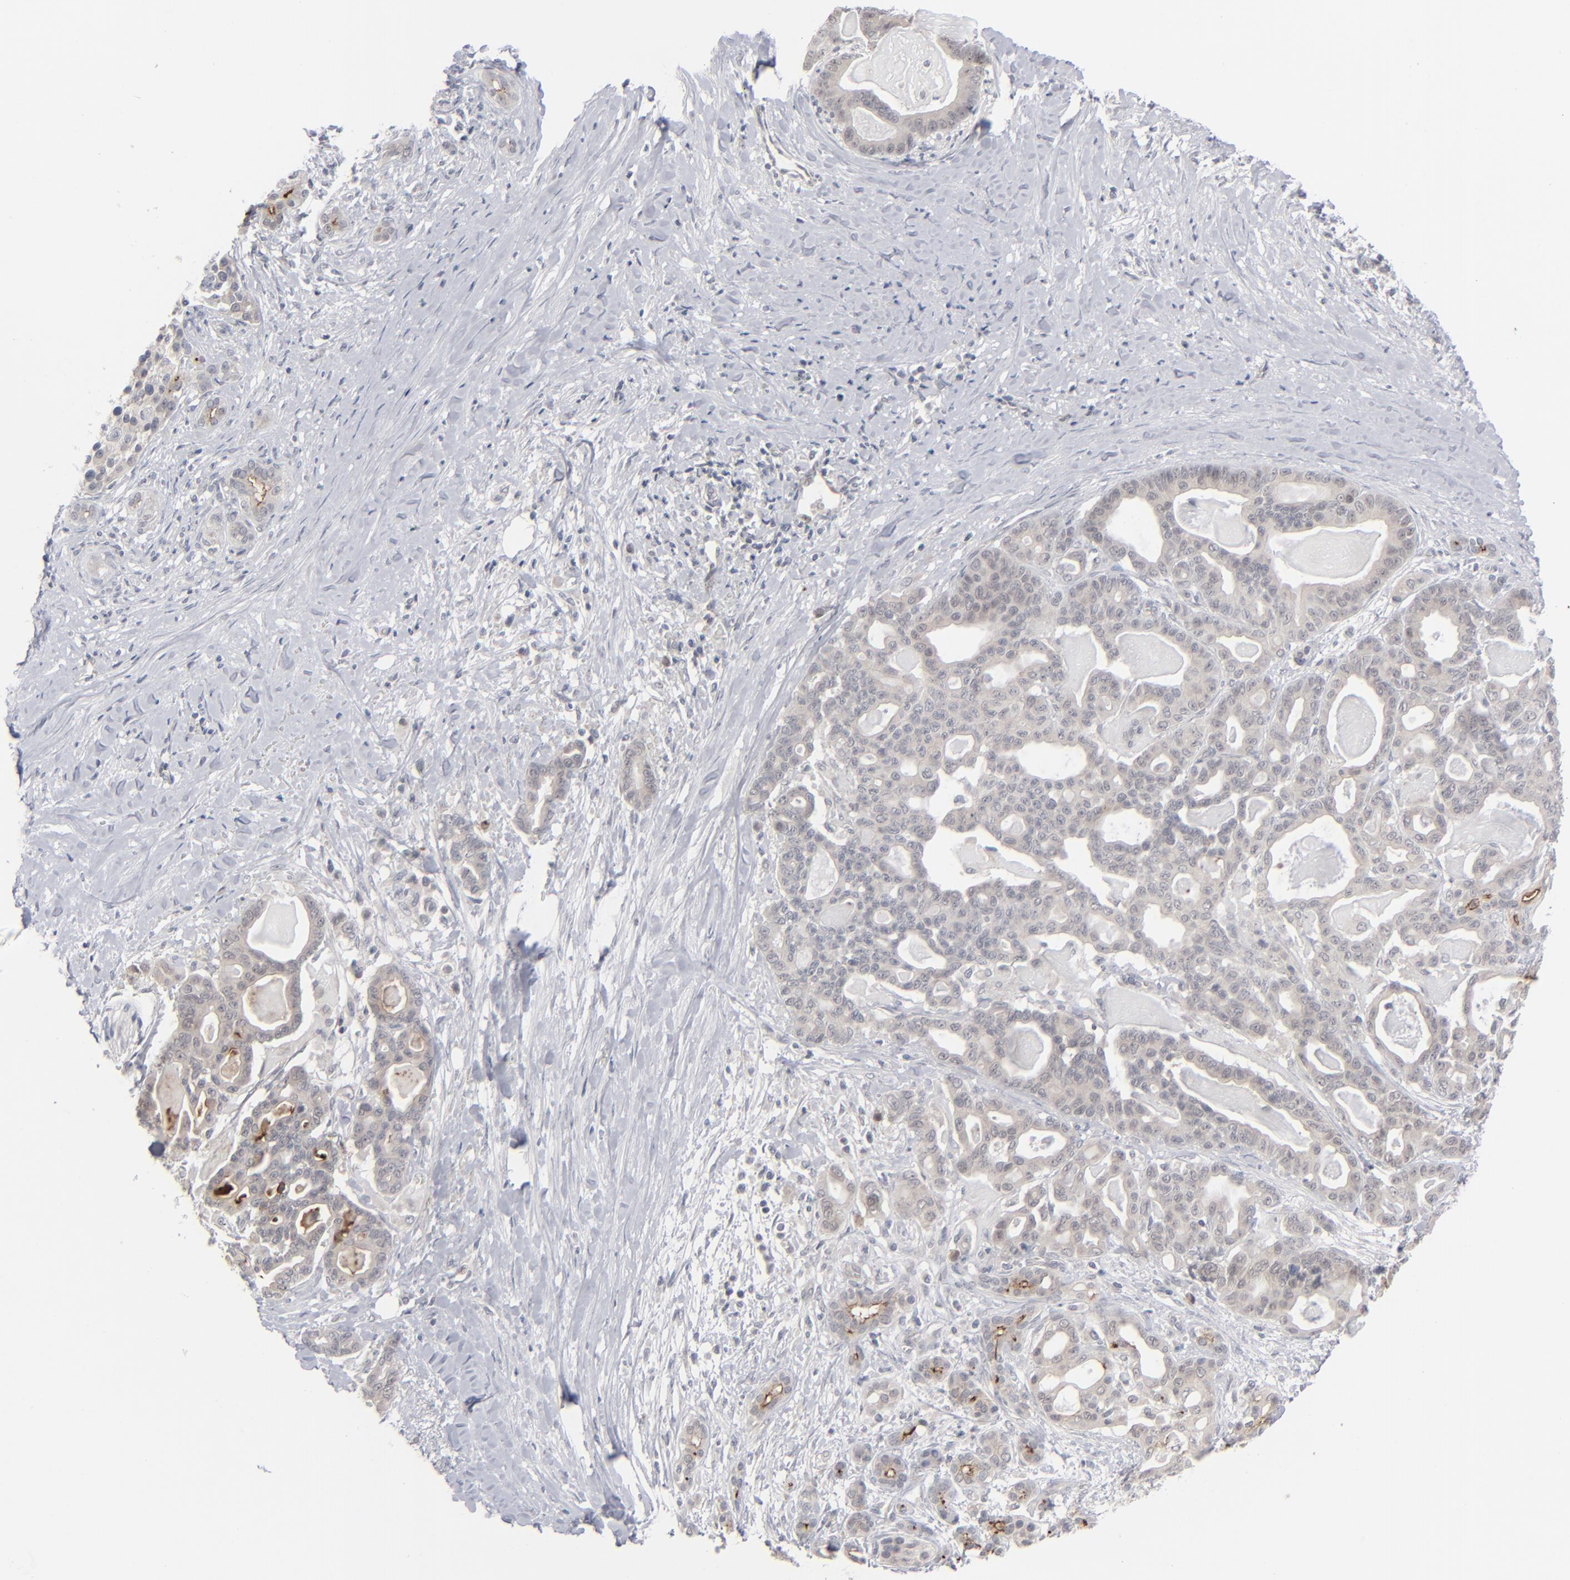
{"staining": {"intensity": "weak", "quantity": ">75%", "location": "cytoplasmic/membranous"}, "tissue": "pancreatic cancer", "cell_type": "Tumor cells", "image_type": "cancer", "snomed": [{"axis": "morphology", "description": "Adenocarcinoma, NOS"}, {"axis": "topography", "description": "Pancreas"}], "caption": "Human pancreatic adenocarcinoma stained with a protein marker exhibits weak staining in tumor cells.", "gene": "POF1B", "patient": {"sex": "male", "age": 63}}